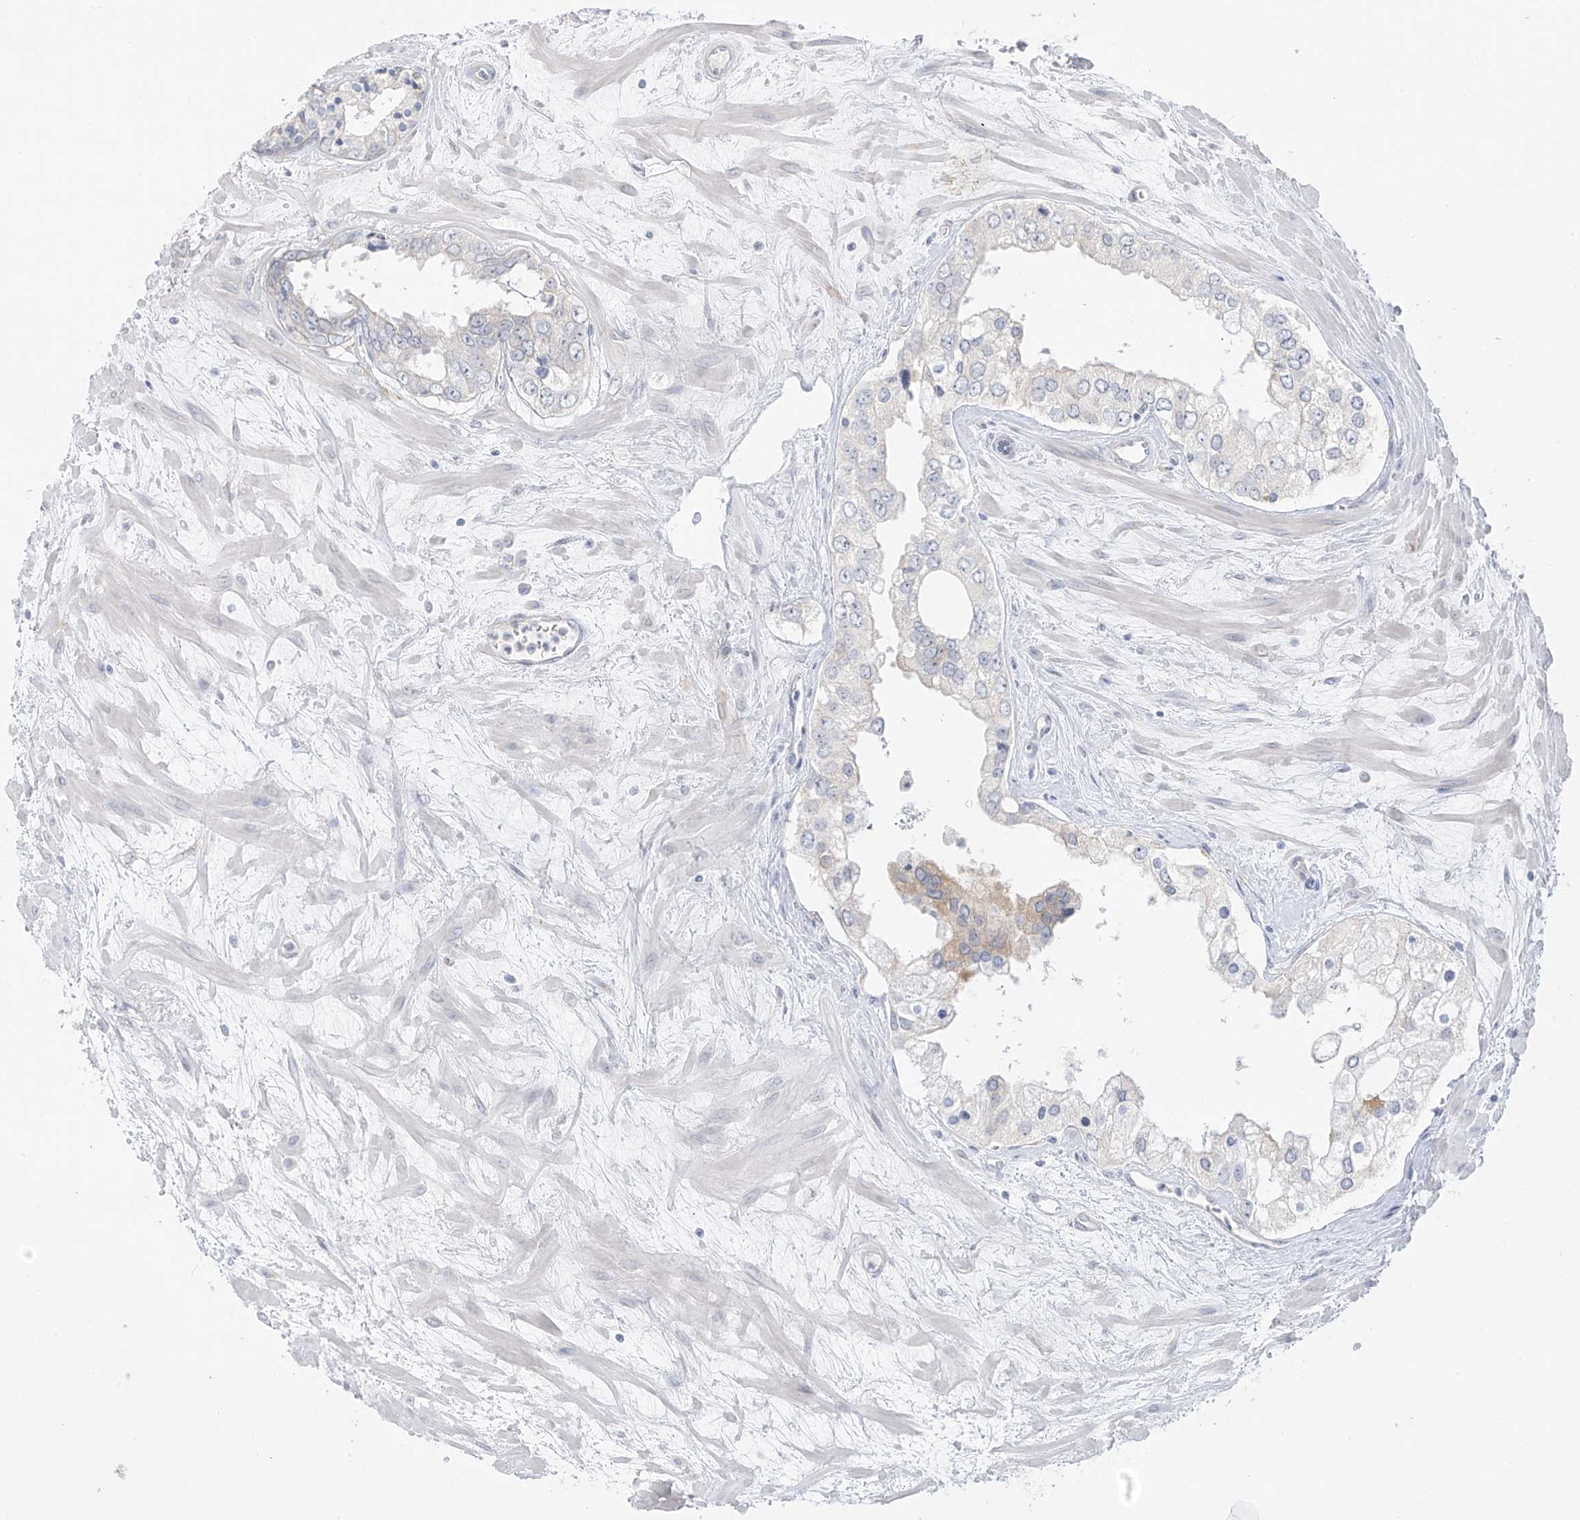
{"staining": {"intensity": "negative", "quantity": "none", "location": "none"}, "tissue": "prostate cancer", "cell_type": "Tumor cells", "image_type": "cancer", "snomed": [{"axis": "morphology", "description": "Adenocarcinoma, High grade"}, {"axis": "topography", "description": "Prostate"}], "caption": "Immunohistochemical staining of human prostate adenocarcinoma (high-grade) shows no significant positivity in tumor cells.", "gene": "DCDC2", "patient": {"sex": "male", "age": 66}}